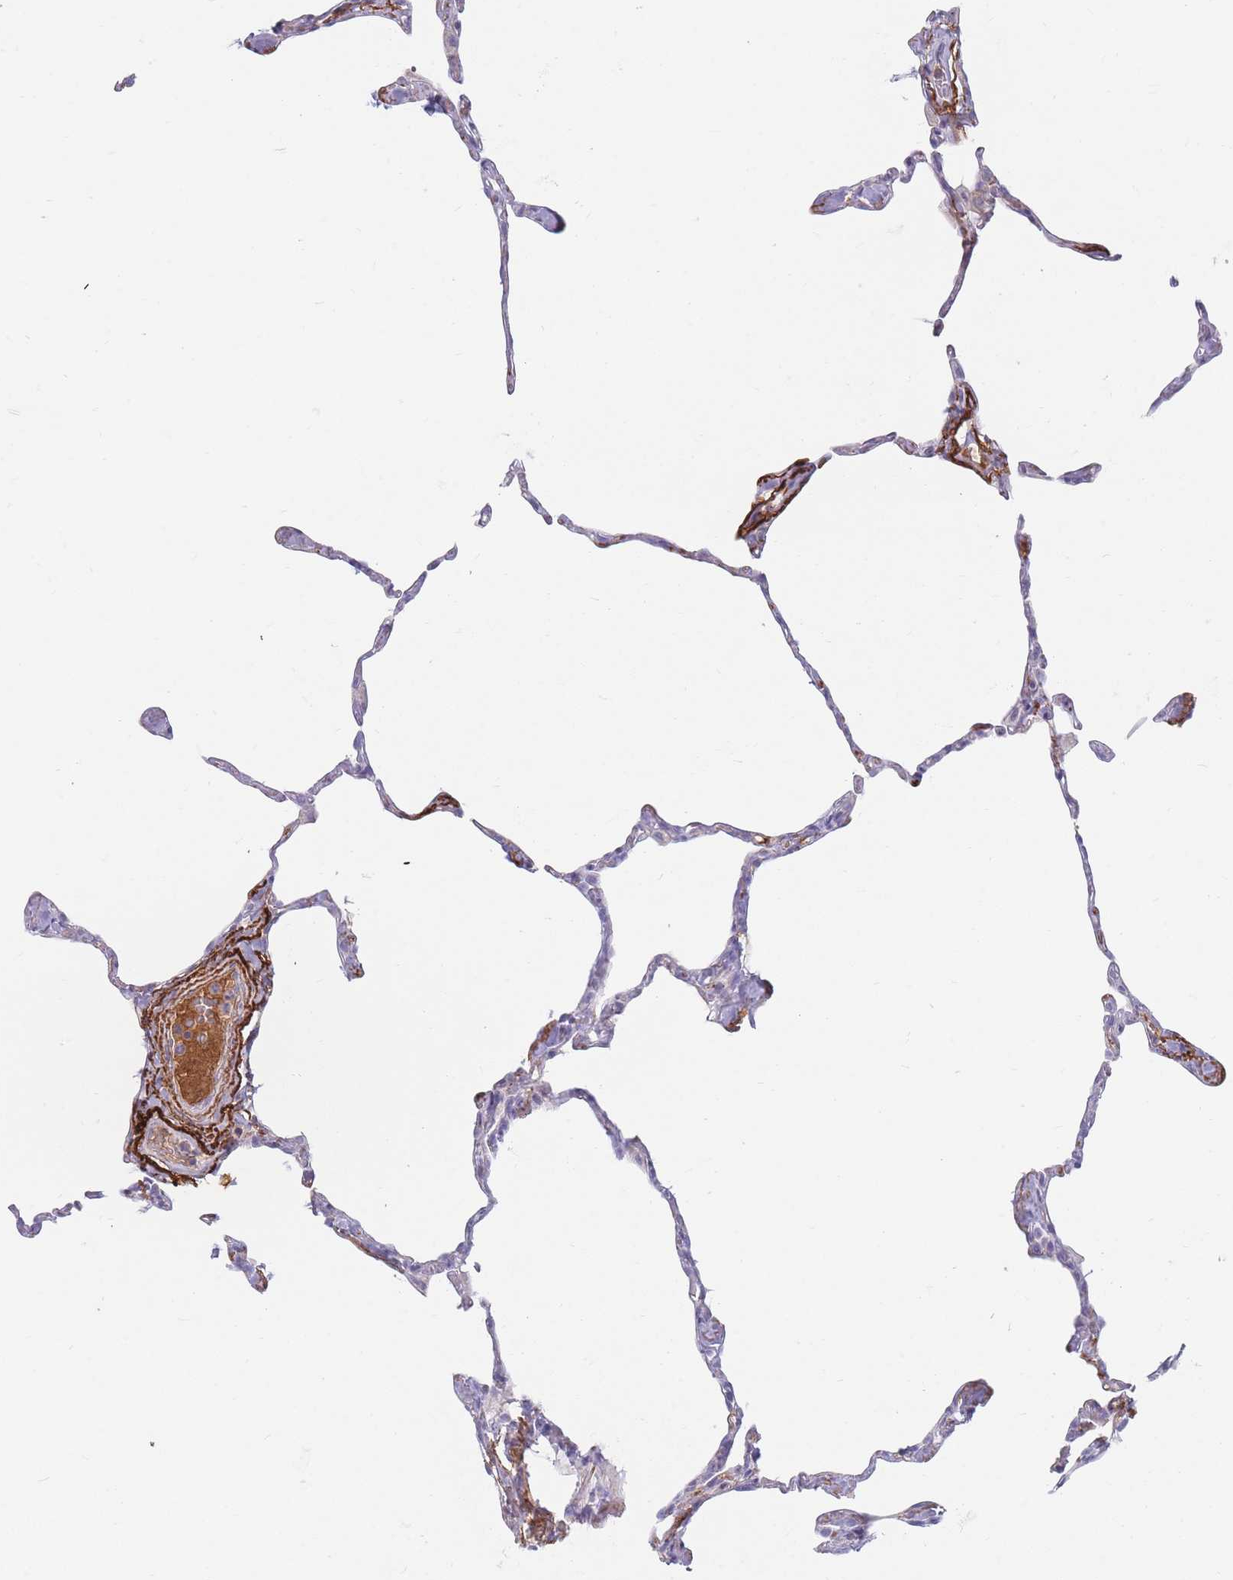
{"staining": {"intensity": "negative", "quantity": "none", "location": "none"}, "tissue": "lung", "cell_type": "Alveolar cells", "image_type": "normal", "snomed": [{"axis": "morphology", "description": "Normal tissue, NOS"}, {"axis": "topography", "description": "Lung"}], "caption": "Protein analysis of unremarkable lung demonstrates no significant staining in alveolar cells.", "gene": "PRG4", "patient": {"sex": "male", "age": 65}}